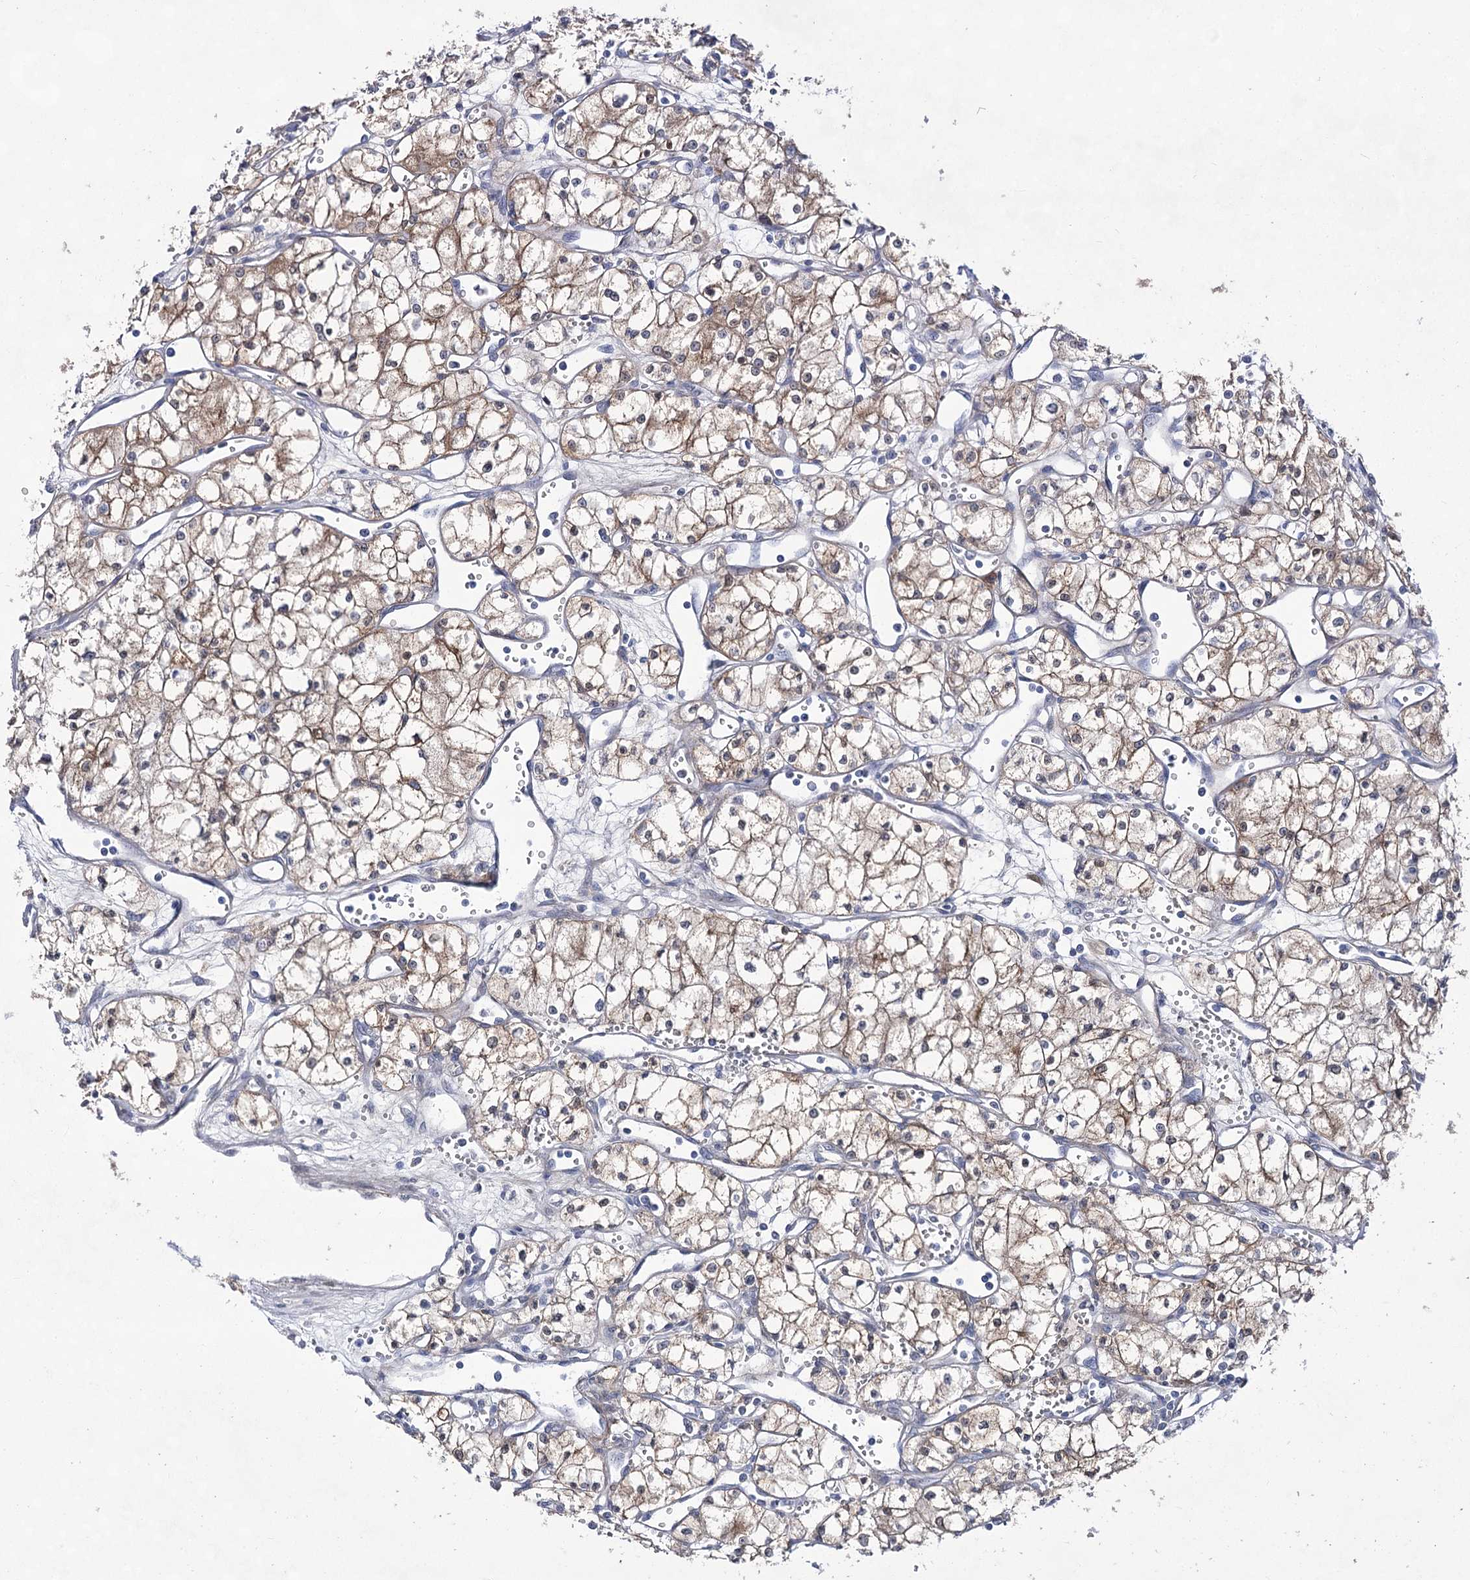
{"staining": {"intensity": "moderate", "quantity": ">75%", "location": "cytoplasmic/membranous"}, "tissue": "renal cancer", "cell_type": "Tumor cells", "image_type": "cancer", "snomed": [{"axis": "morphology", "description": "Adenocarcinoma, NOS"}, {"axis": "topography", "description": "Kidney"}], "caption": "IHC (DAB) staining of human renal cancer demonstrates moderate cytoplasmic/membranous protein expression in about >75% of tumor cells. The protein of interest is shown in brown color, while the nuclei are stained blue.", "gene": "UGDH", "patient": {"sex": "male", "age": 59}}